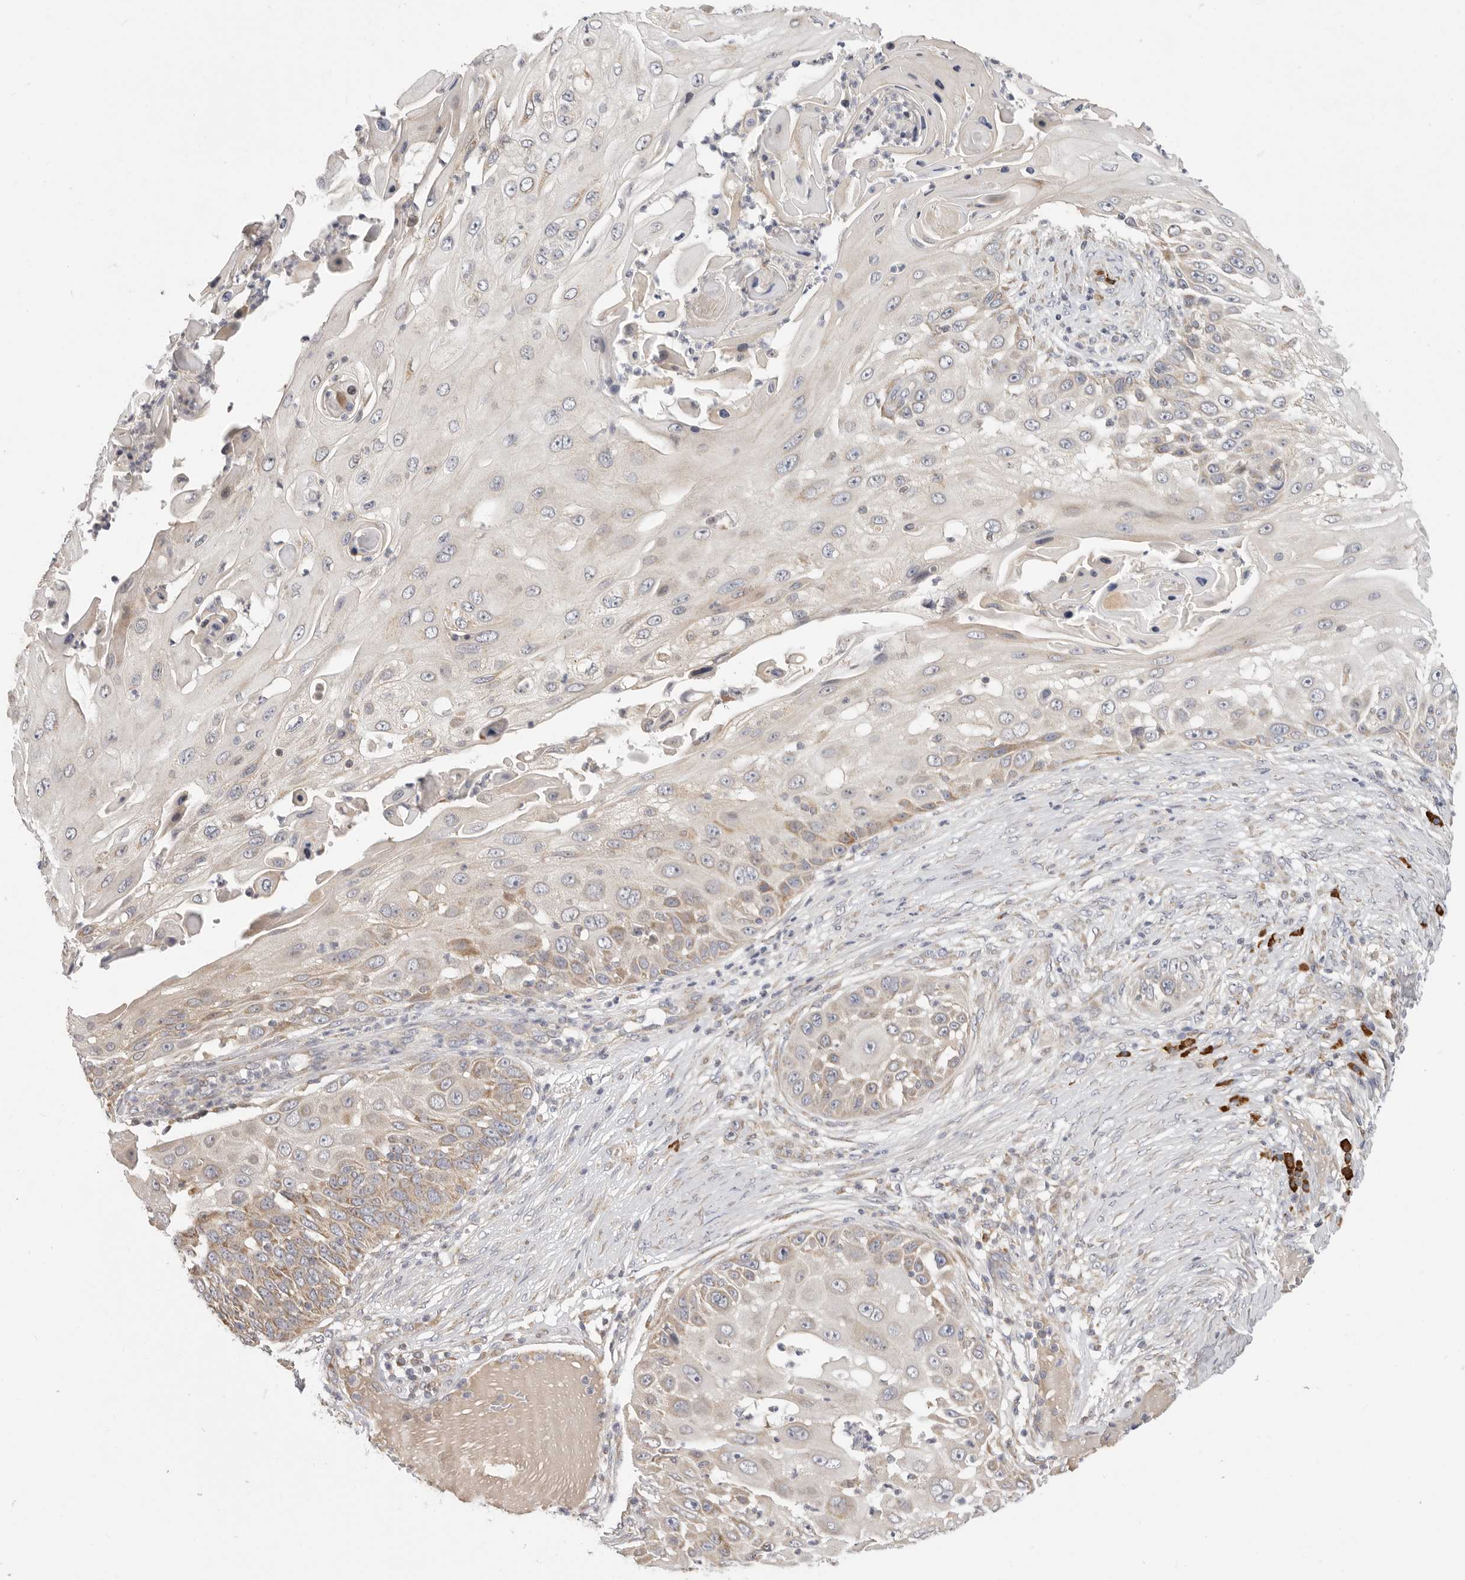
{"staining": {"intensity": "moderate", "quantity": "<25%", "location": "cytoplasmic/membranous"}, "tissue": "skin cancer", "cell_type": "Tumor cells", "image_type": "cancer", "snomed": [{"axis": "morphology", "description": "Squamous cell carcinoma, NOS"}, {"axis": "topography", "description": "Skin"}], "caption": "Moderate cytoplasmic/membranous positivity is appreciated in about <25% of tumor cells in squamous cell carcinoma (skin).", "gene": "USH1C", "patient": {"sex": "female", "age": 44}}